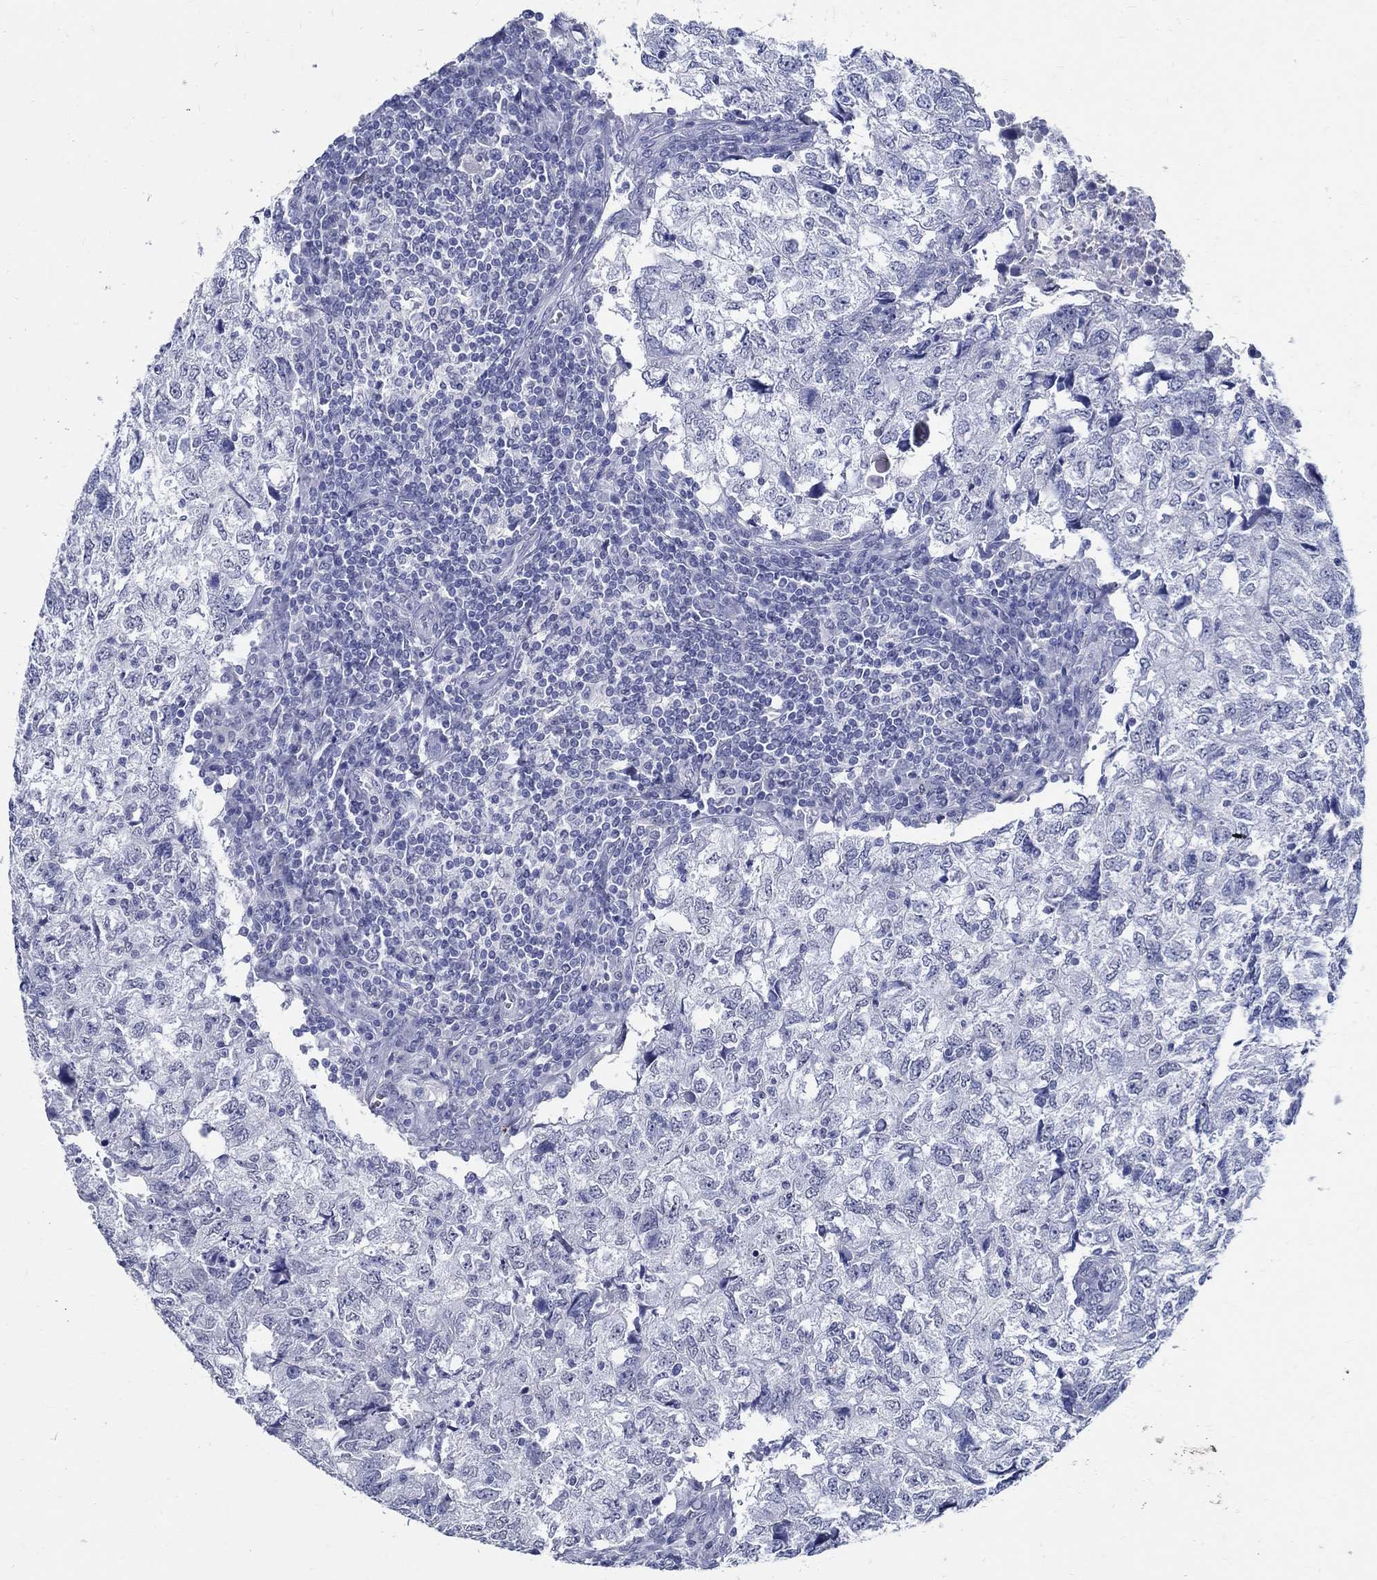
{"staining": {"intensity": "negative", "quantity": "none", "location": "none"}, "tissue": "breast cancer", "cell_type": "Tumor cells", "image_type": "cancer", "snomed": [{"axis": "morphology", "description": "Duct carcinoma"}, {"axis": "topography", "description": "Breast"}], "caption": "Immunohistochemistry of breast infiltrating ductal carcinoma exhibits no staining in tumor cells. The staining was performed using DAB to visualize the protein expression in brown, while the nuclei were stained in blue with hematoxylin (Magnification: 20x).", "gene": "TSPAN16", "patient": {"sex": "female", "age": 30}}